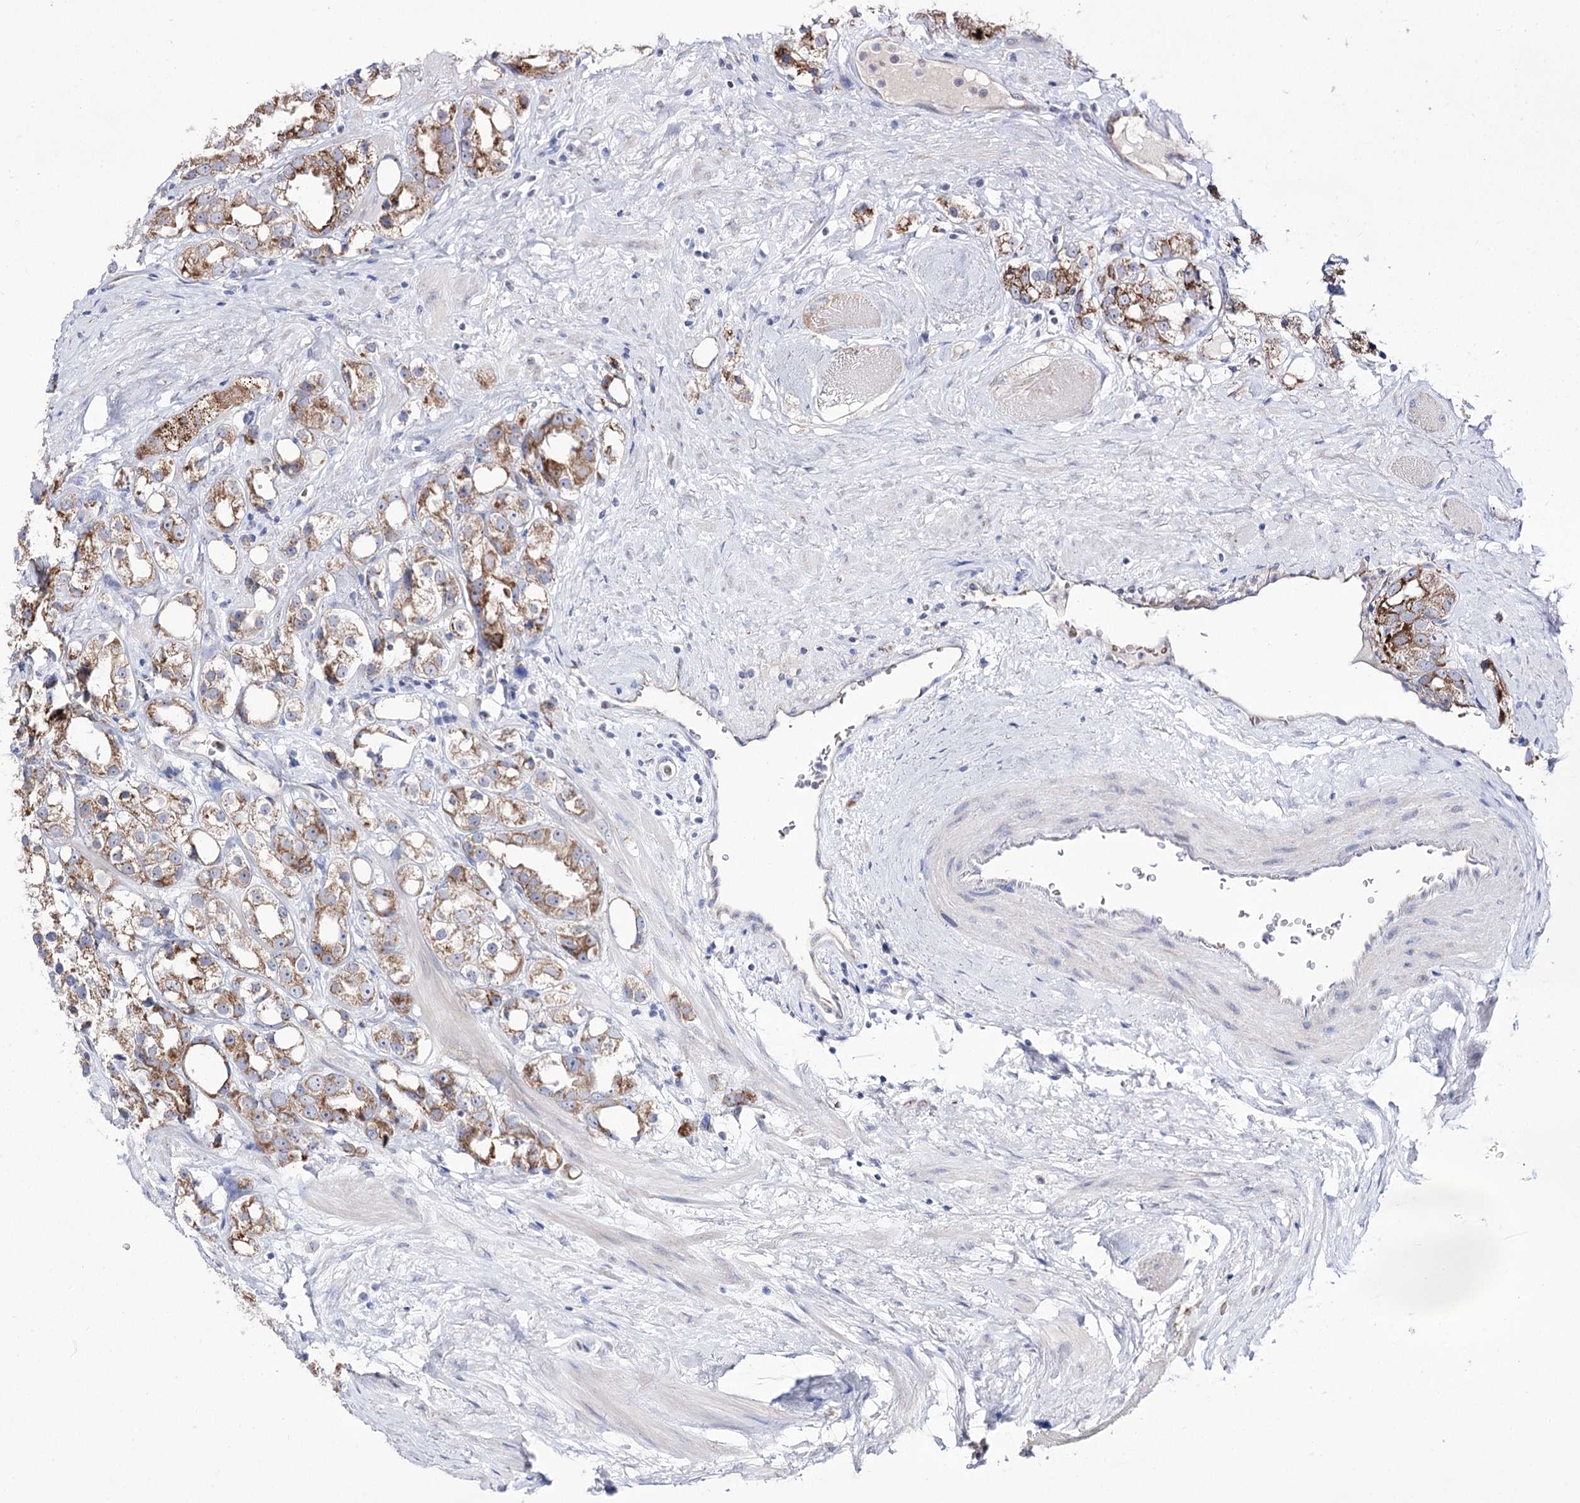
{"staining": {"intensity": "moderate", "quantity": "25%-75%", "location": "cytoplasmic/membranous"}, "tissue": "prostate cancer", "cell_type": "Tumor cells", "image_type": "cancer", "snomed": [{"axis": "morphology", "description": "Adenocarcinoma, NOS"}, {"axis": "topography", "description": "Prostate"}], "caption": "Human prostate adenocarcinoma stained for a protein (brown) displays moderate cytoplasmic/membranous positive positivity in about 25%-75% of tumor cells.", "gene": "OSBPL5", "patient": {"sex": "male", "age": 79}}